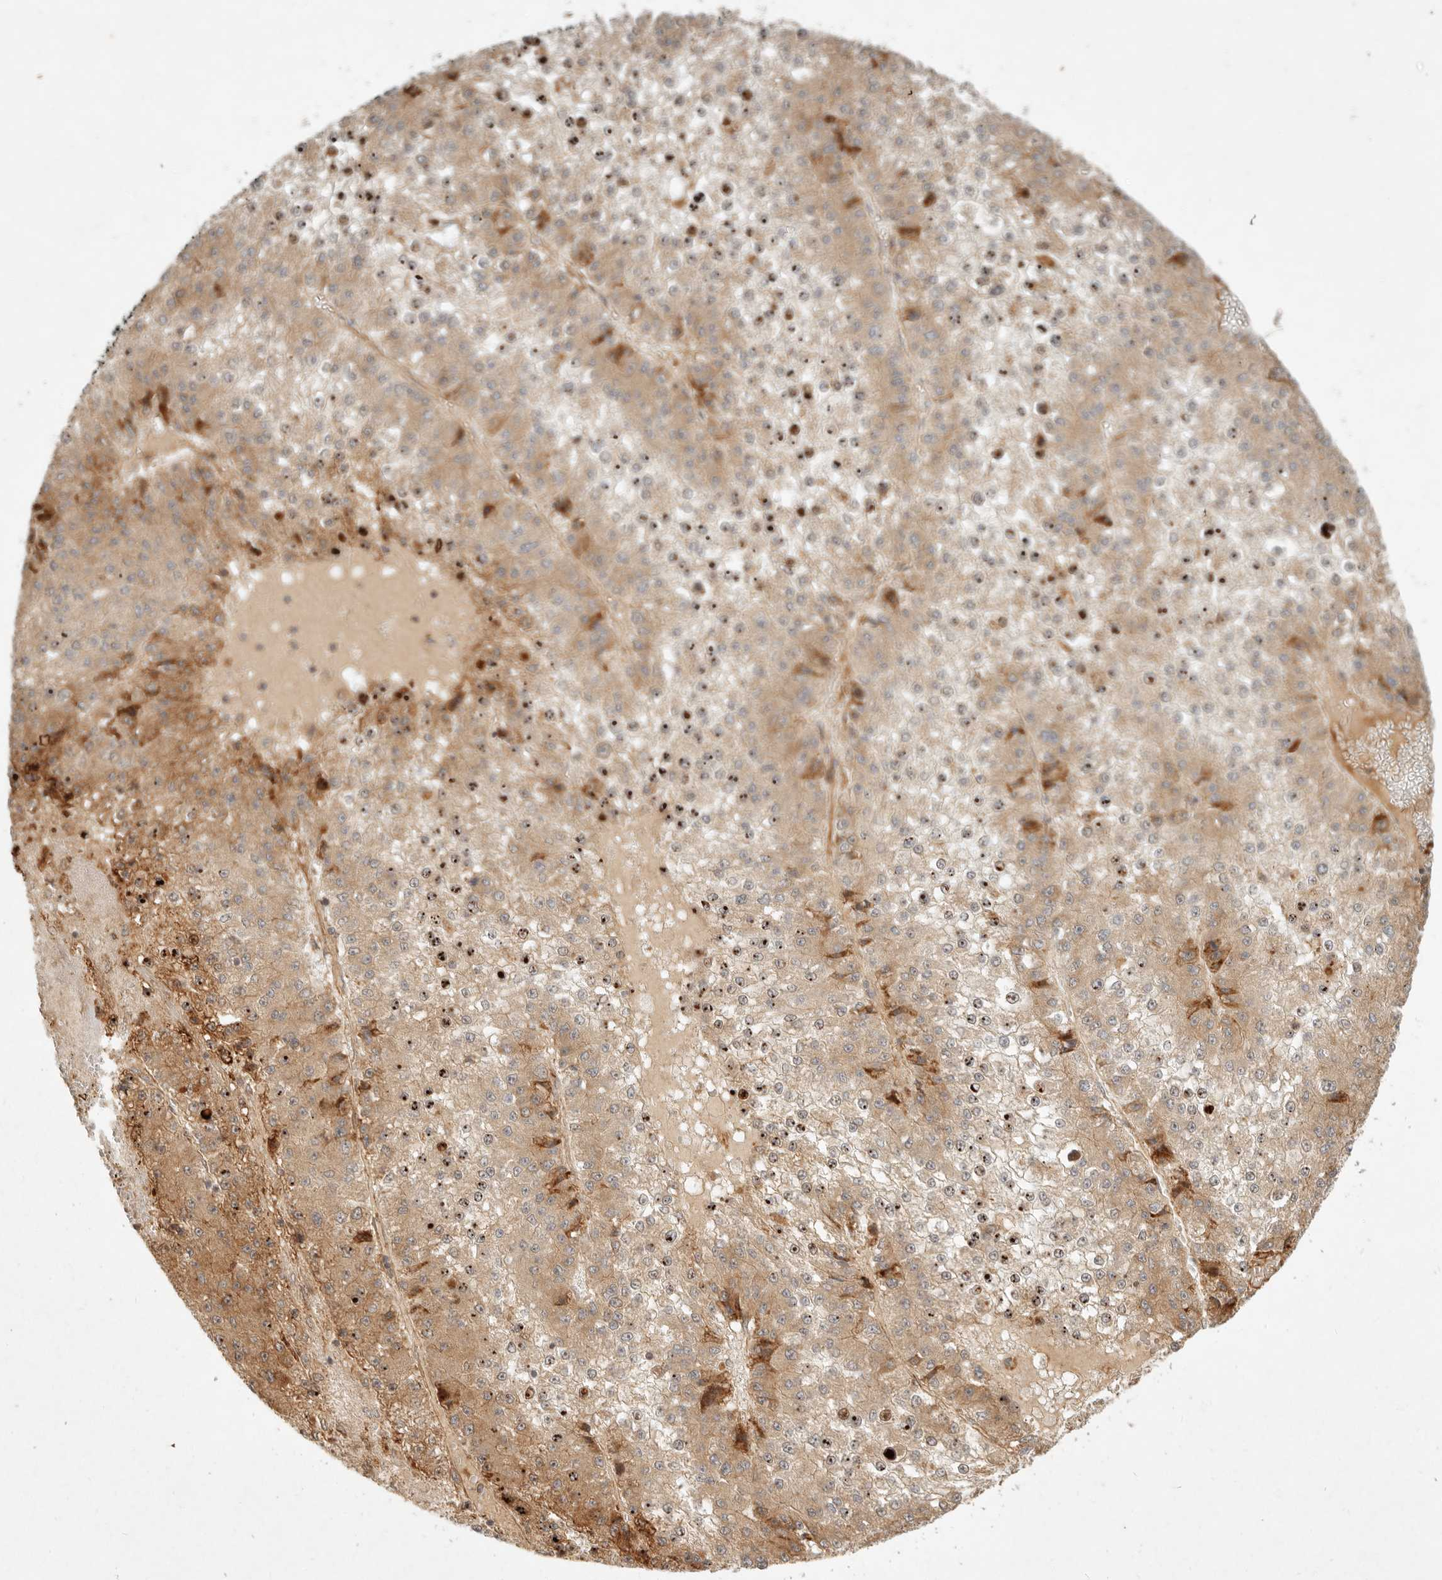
{"staining": {"intensity": "moderate", "quantity": "25%-75%", "location": "cytoplasmic/membranous"}, "tissue": "liver cancer", "cell_type": "Tumor cells", "image_type": "cancer", "snomed": [{"axis": "morphology", "description": "Carcinoma, Hepatocellular, NOS"}, {"axis": "topography", "description": "Liver"}], "caption": "Tumor cells display medium levels of moderate cytoplasmic/membranous expression in approximately 25%-75% of cells in liver hepatocellular carcinoma. (DAB (3,3'-diaminobenzidine) IHC with brightfield microscopy, high magnification).", "gene": "KLHL38", "patient": {"sex": "female", "age": 73}}